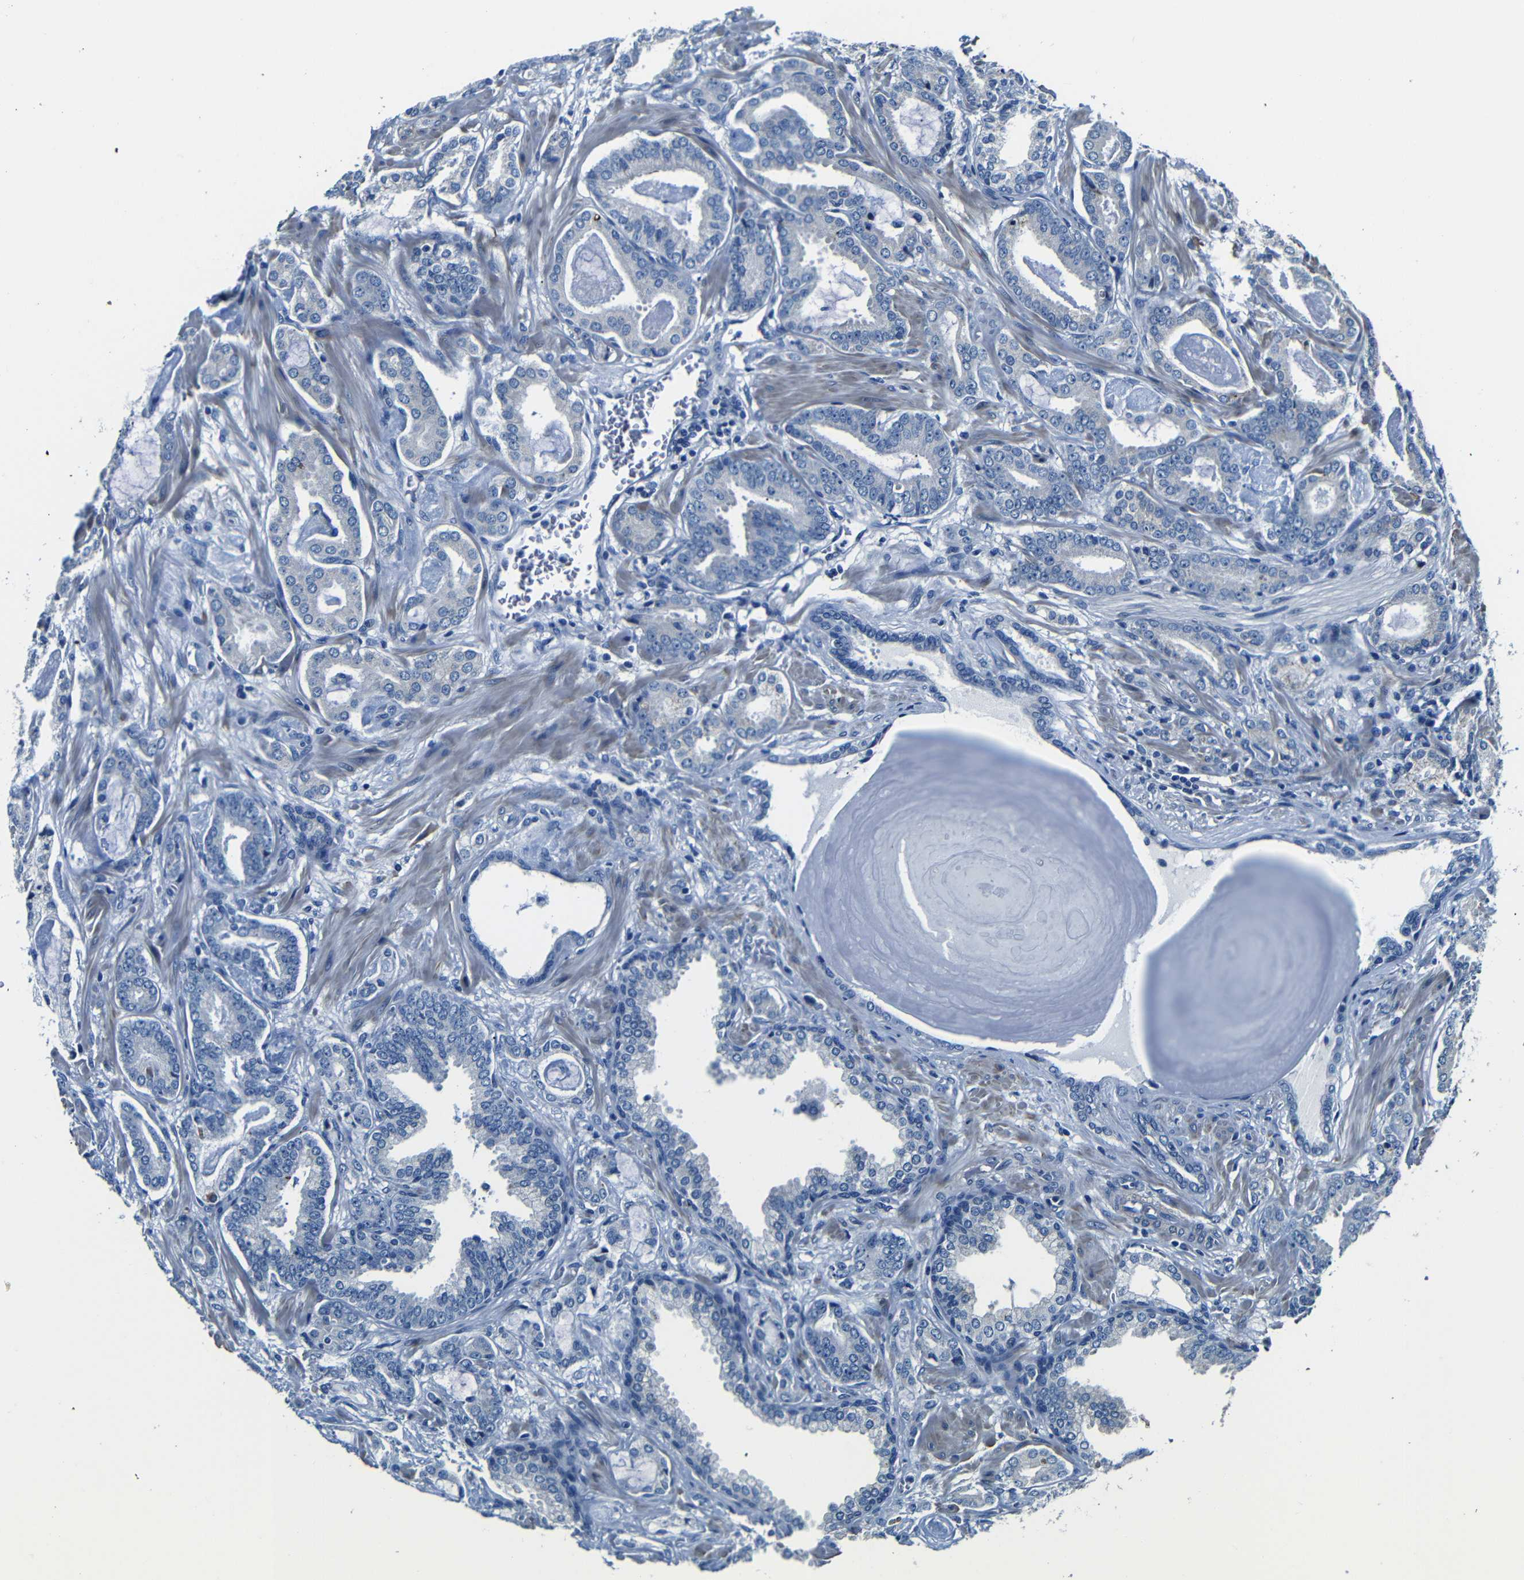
{"staining": {"intensity": "negative", "quantity": "none", "location": "none"}, "tissue": "prostate cancer", "cell_type": "Tumor cells", "image_type": "cancer", "snomed": [{"axis": "morphology", "description": "Adenocarcinoma, Low grade"}, {"axis": "topography", "description": "Prostate"}], "caption": "This is an IHC histopathology image of prostate low-grade adenocarcinoma. There is no expression in tumor cells.", "gene": "TNFAIP1", "patient": {"sex": "male", "age": 53}}